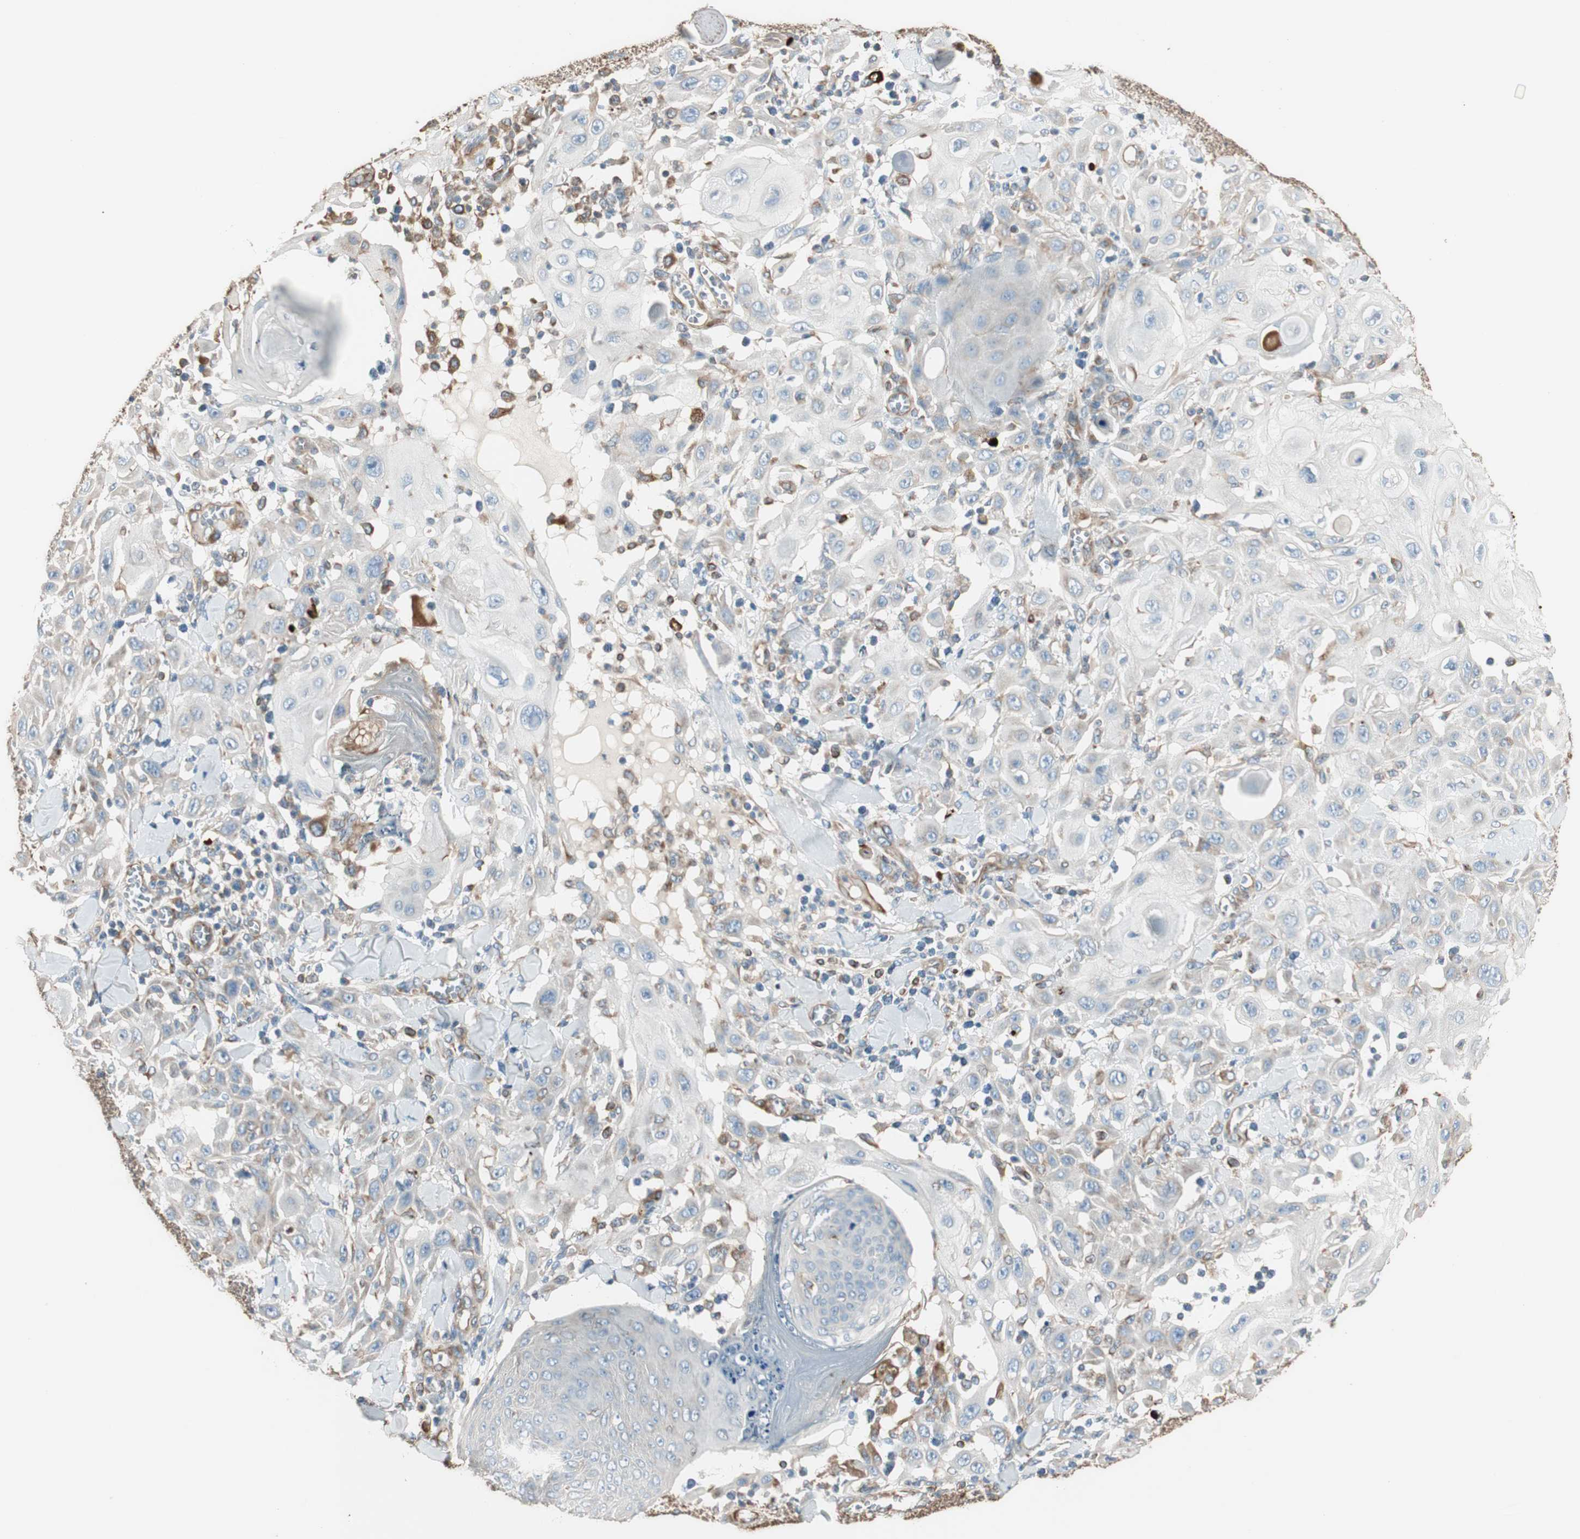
{"staining": {"intensity": "negative", "quantity": "none", "location": "none"}, "tissue": "skin cancer", "cell_type": "Tumor cells", "image_type": "cancer", "snomed": [{"axis": "morphology", "description": "Squamous cell carcinoma, NOS"}, {"axis": "topography", "description": "Skin"}], "caption": "Skin cancer was stained to show a protein in brown. There is no significant expression in tumor cells.", "gene": "SRCIN1", "patient": {"sex": "male", "age": 24}}